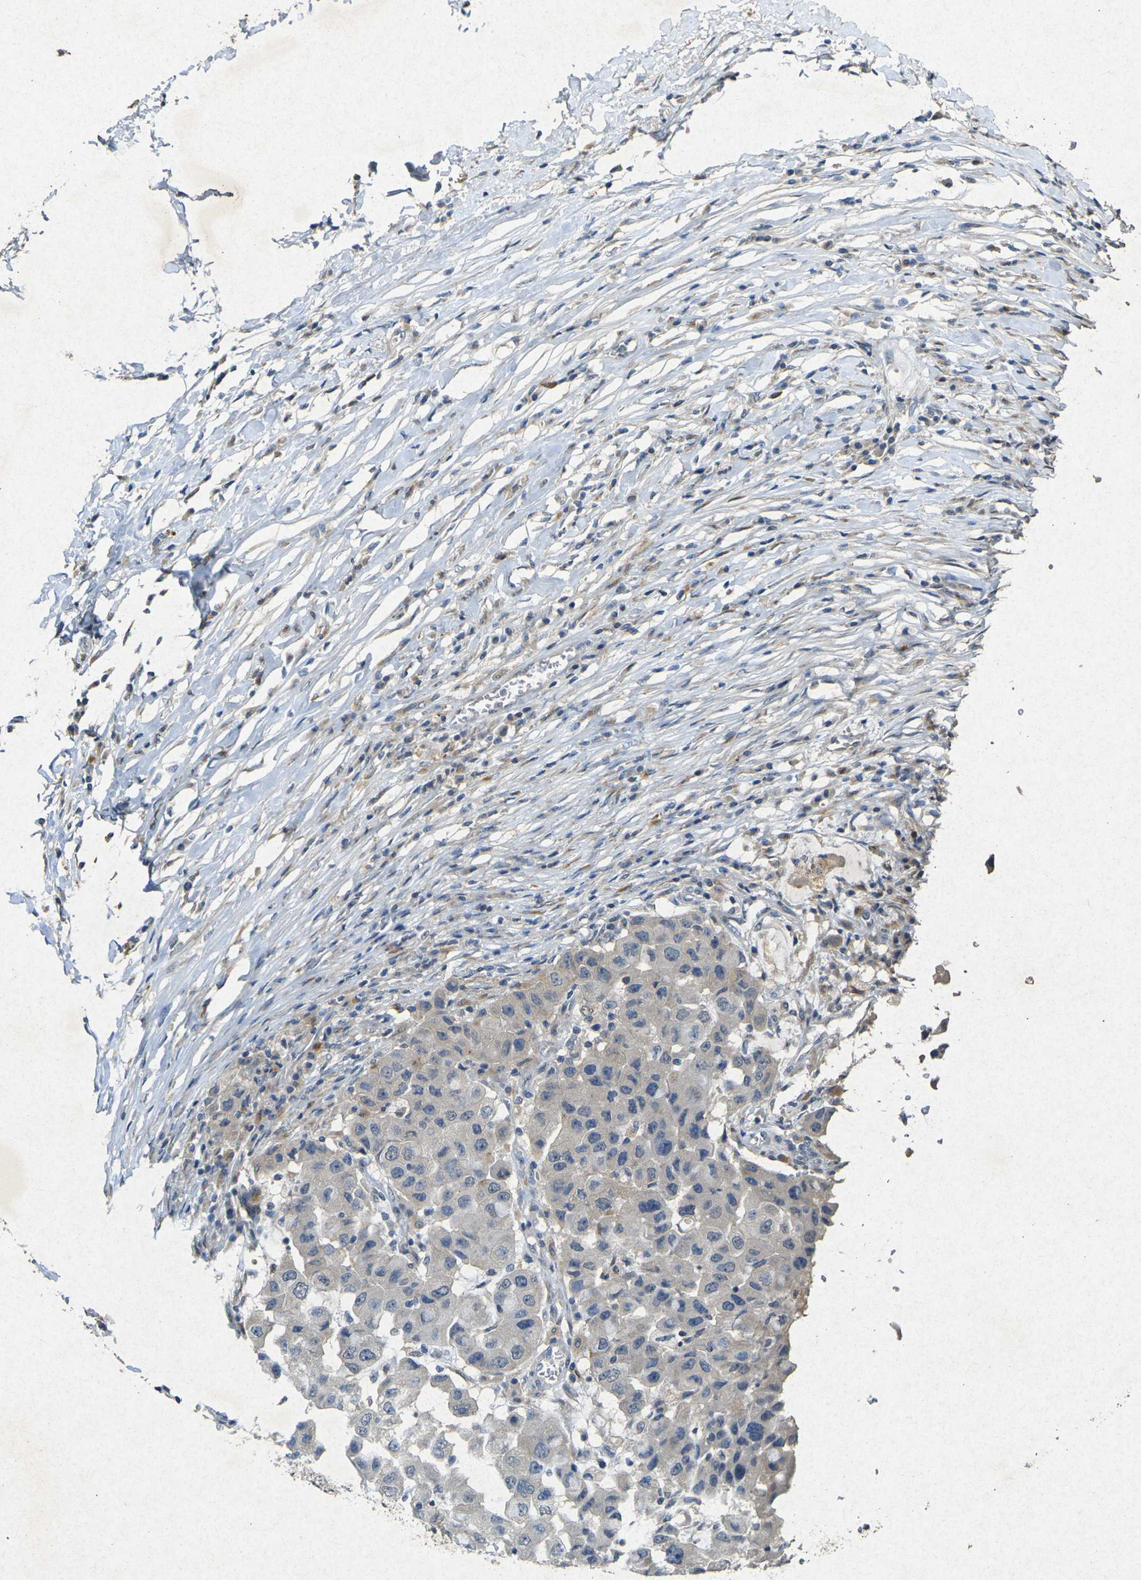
{"staining": {"intensity": "weak", "quantity": ">75%", "location": "cytoplasmic/membranous"}, "tissue": "breast cancer", "cell_type": "Tumor cells", "image_type": "cancer", "snomed": [{"axis": "morphology", "description": "Duct carcinoma"}, {"axis": "topography", "description": "Breast"}], "caption": "Weak cytoplasmic/membranous positivity for a protein is present in approximately >75% of tumor cells of intraductal carcinoma (breast) using immunohistochemistry (IHC).", "gene": "RGMA", "patient": {"sex": "female", "age": 27}}